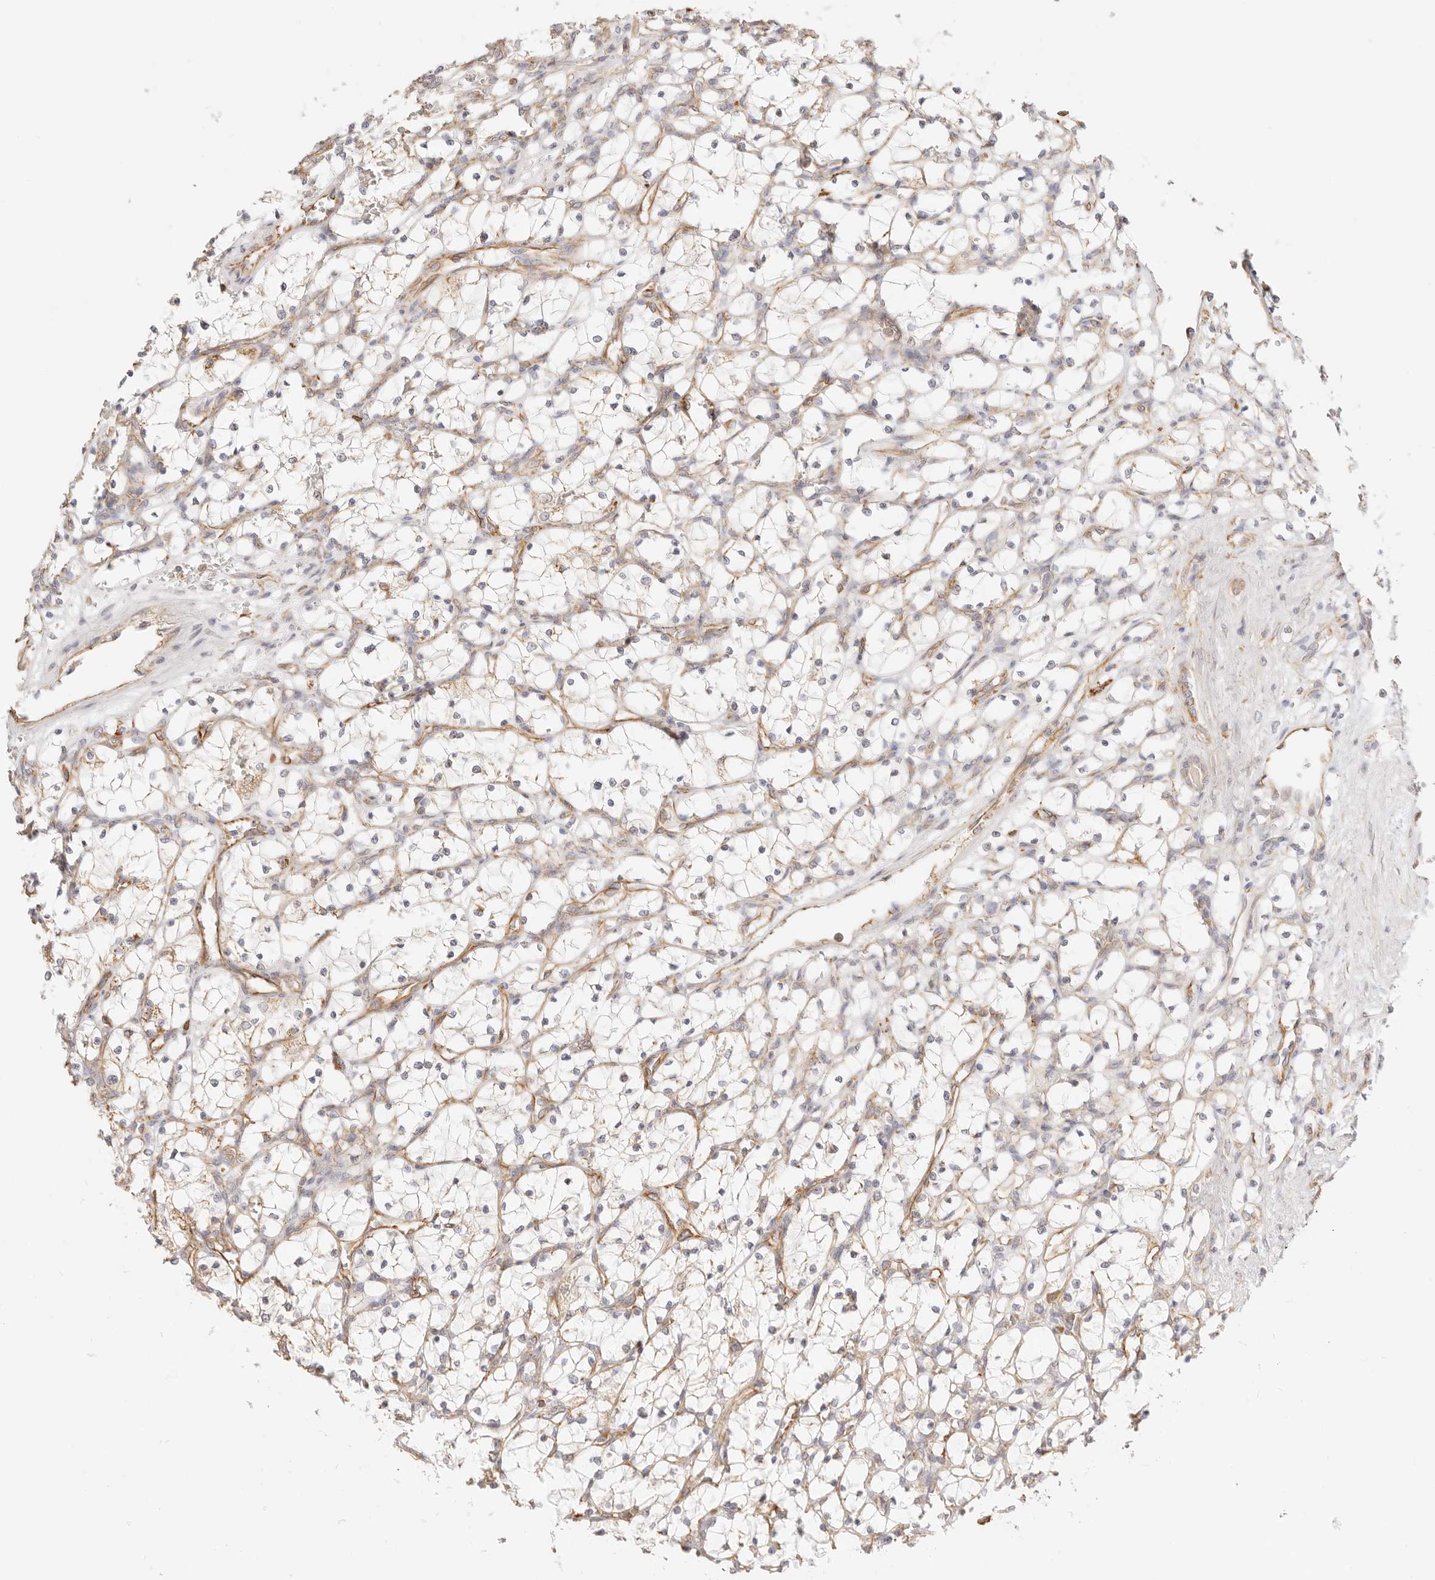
{"staining": {"intensity": "negative", "quantity": "none", "location": "none"}, "tissue": "renal cancer", "cell_type": "Tumor cells", "image_type": "cancer", "snomed": [{"axis": "morphology", "description": "Adenocarcinoma, NOS"}, {"axis": "topography", "description": "Kidney"}], "caption": "Immunohistochemistry (IHC) photomicrograph of neoplastic tissue: human renal cancer (adenocarcinoma) stained with DAB (3,3'-diaminobenzidine) reveals no significant protein staining in tumor cells.", "gene": "ZC3H11A", "patient": {"sex": "female", "age": 69}}